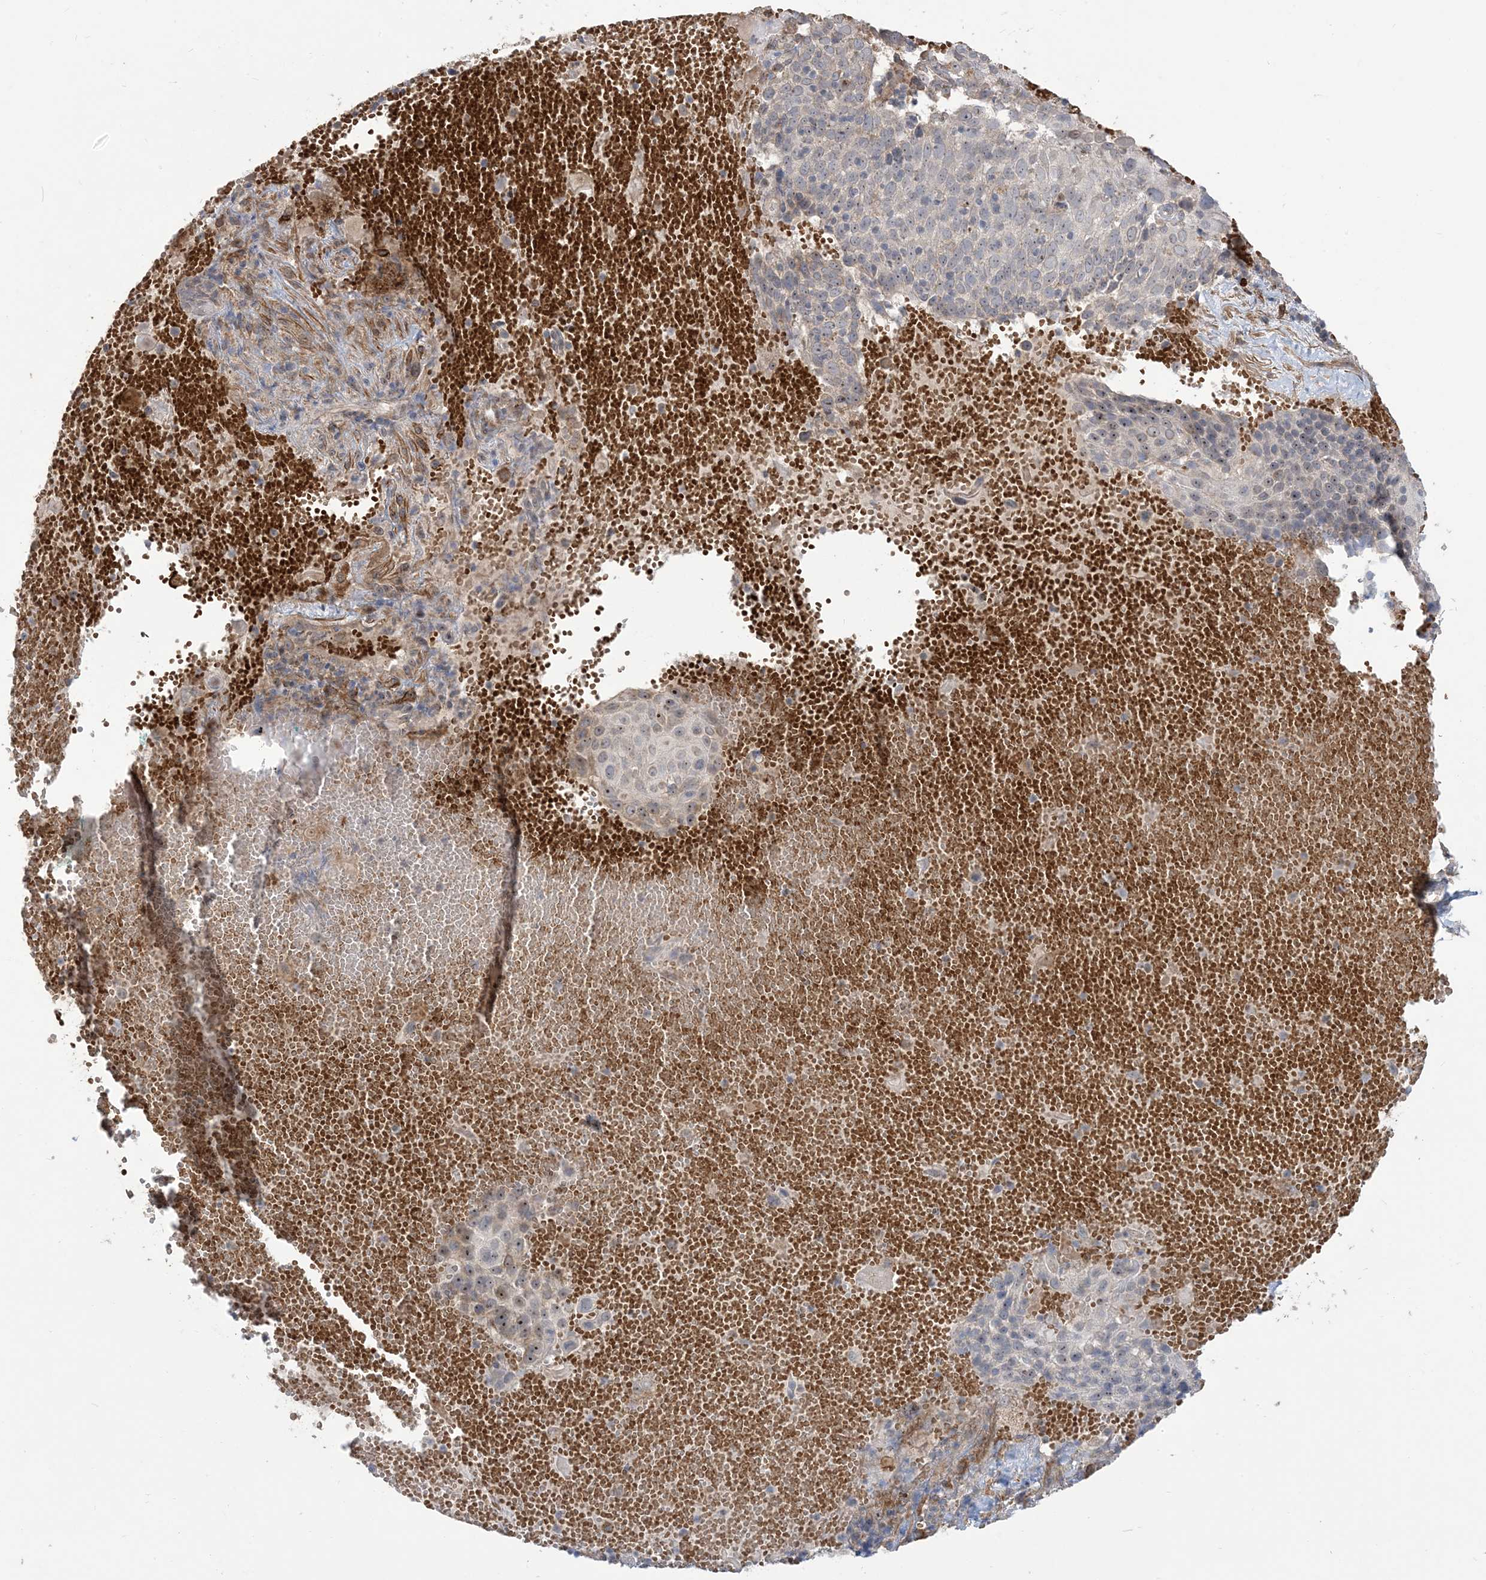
{"staining": {"intensity": "moderate", "quantity": "<25%", "location": "nuclear"}, "tissue": "cervical cancer", "cell_type": "Tumor cells", "image_type": "cancer", "snomed": [{"axis": "morphology", "description": "Squamous cell carcinoma, NOS"}, {"axis": "topography", "description": "Cervix"}], "caption": "Immunohistochemistry (IHC) staining of cervical cancer (squamous cell carcinoma), which demonstrates low levels of moderate nuclear positivity in approximately <25% of tumor cells indicating moderate nuclear protein expression. The staining was performed using DAB (3,3'-diaminobenzidine) (brown) for protein detection and nuclei were counterstained in hematoxylin (blue).", "gene": "KLHL18", "patient": {"sex": "female", "age": 74}}